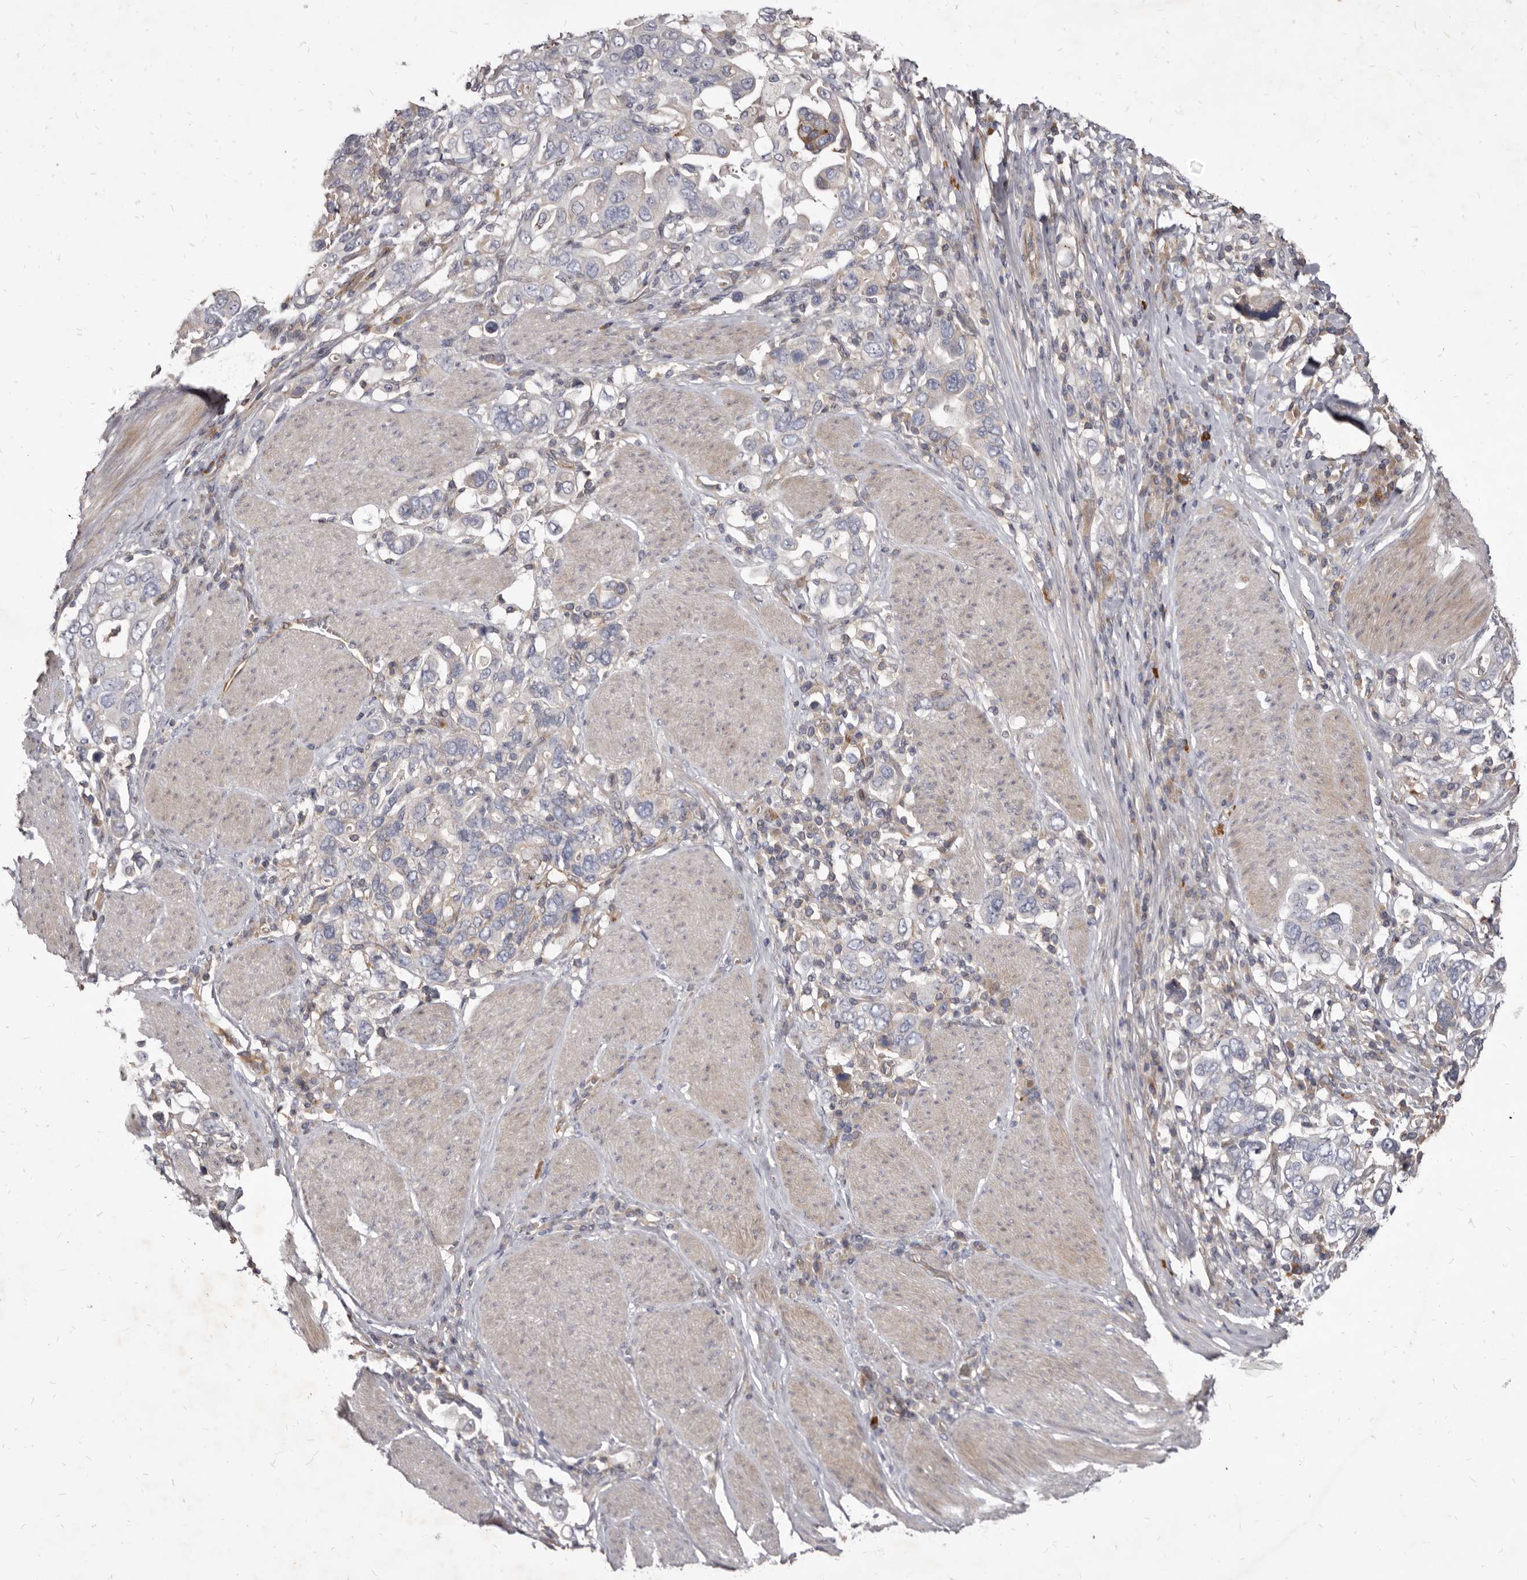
{"staining": {"intensity": "negative", "quantity": "none", "location": "none"}, "tissue": "stomach cancer", "cell_type": "Tumor cells", "image_type": "cancer", "snomed": [{"axis": "morphology", "description": "Adenocarcinoma, NOS"}, {"axis": "topography", "description": "Stomach, upper"}], "caption": "High magnification brightfield microscopy of stomach cancer (adenocarcinoma) stained with DAB (3,3'-diaminobenzidine) (brown) and counterstained with hematoxylin (blue): tumor cells show no significant positivity. (DAB immunohistochemistry (IHC) with hematoxylin counter stain).", "gene": "FAS", "patient": {"sex": "male", "age": 62}}